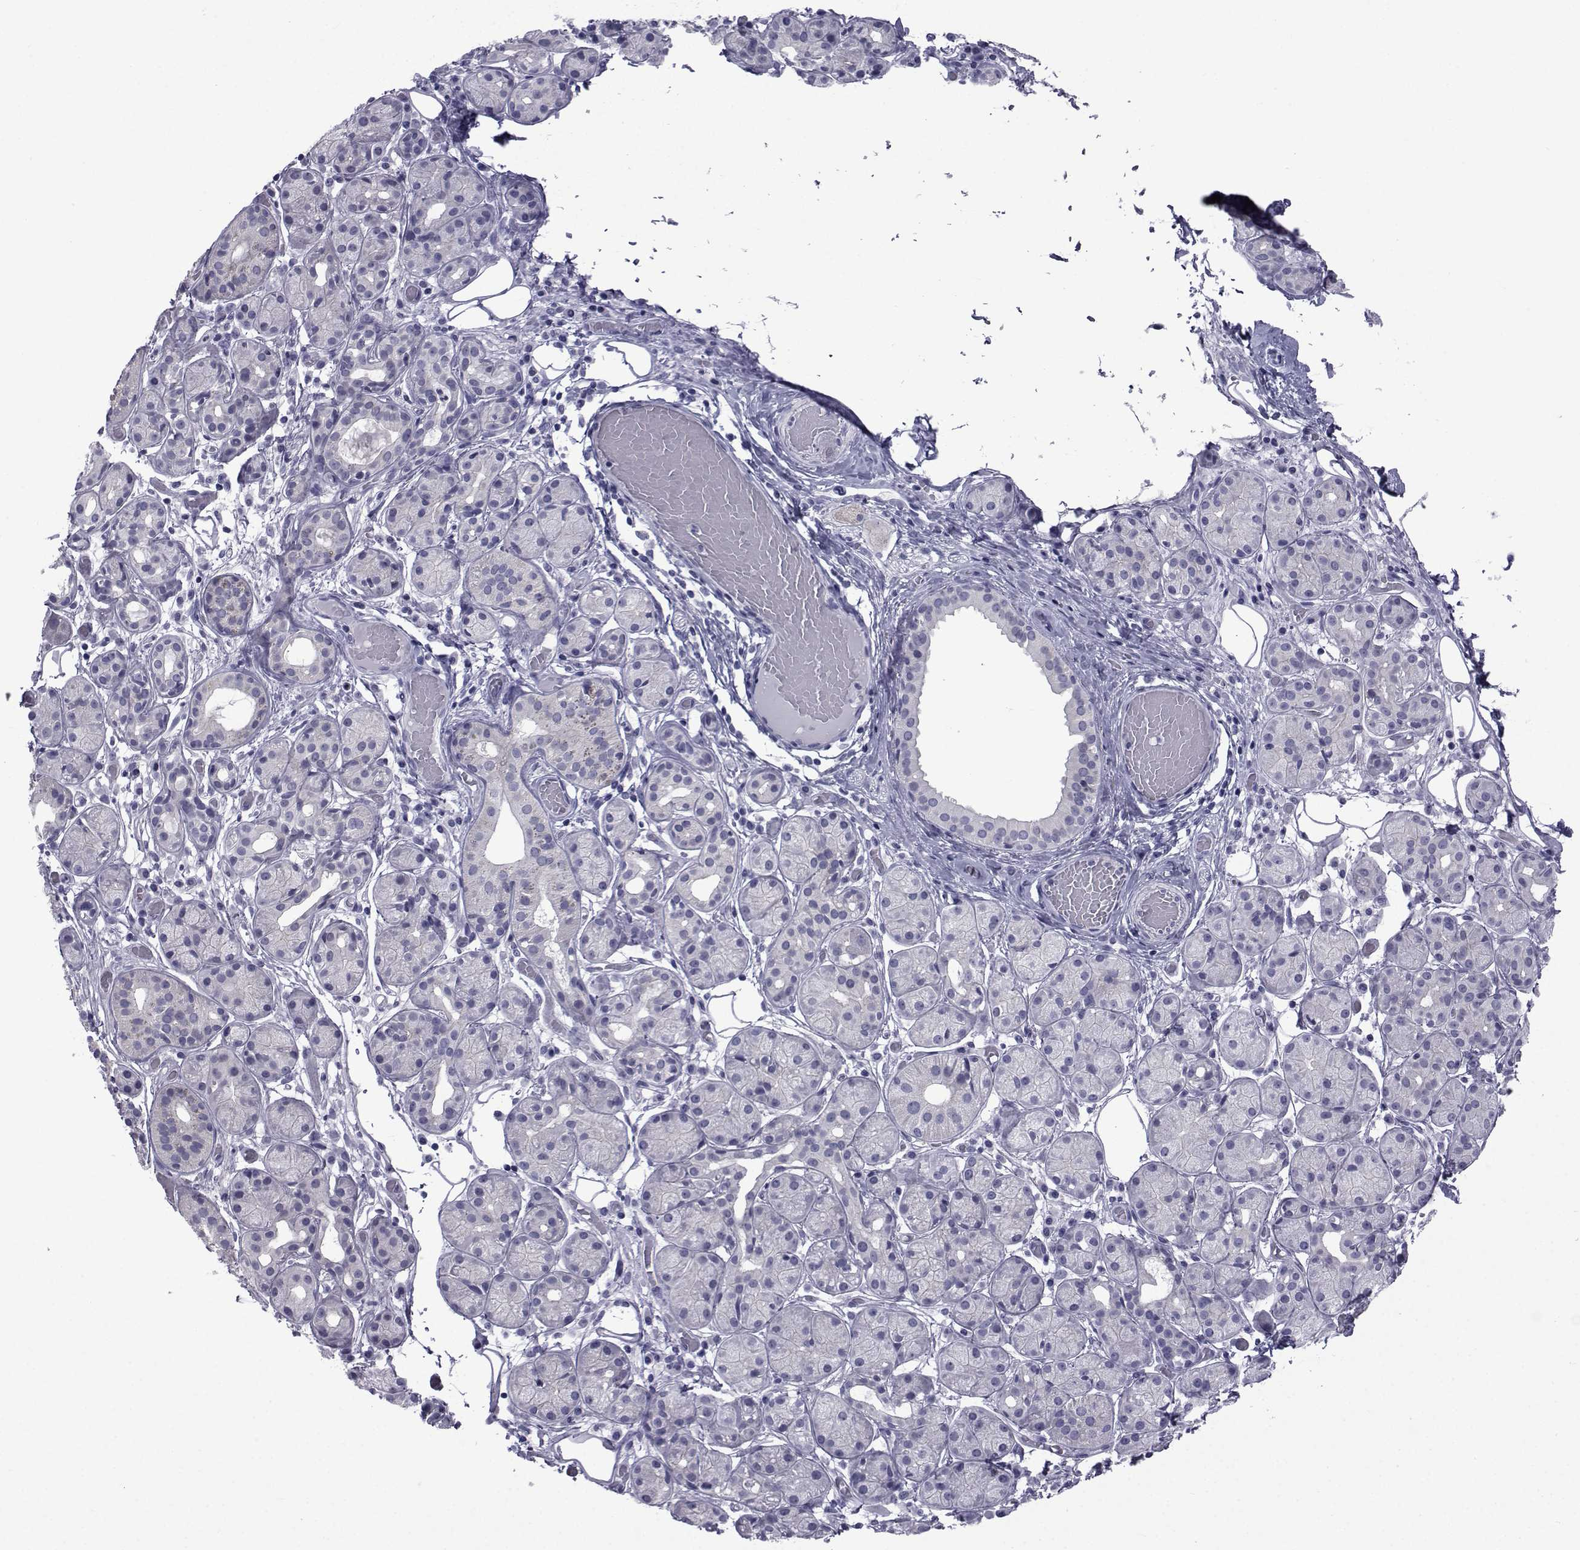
{"staining": {"intensity": "negative", "quantity": "none", "location": "none"}, "tissue": "salivary gland", "cell_type": "Glandular cells", "image_type": "normal", "snomed": [{"axis": "morphology", "description": "Normal tissue, NOS"}, {"axis": "topography", "description": "Salivary gland"}, {"axis": "topography", "description": "Peripheral nerve tissue"}], "caption": "DAB (3,3'-diaminobenzidine) immunohistochemical staining of benign salivary gland displays no significant staining in glandular cells.", "gene": "PDE6G", "patient": {"sex": "male", "age": 71}}